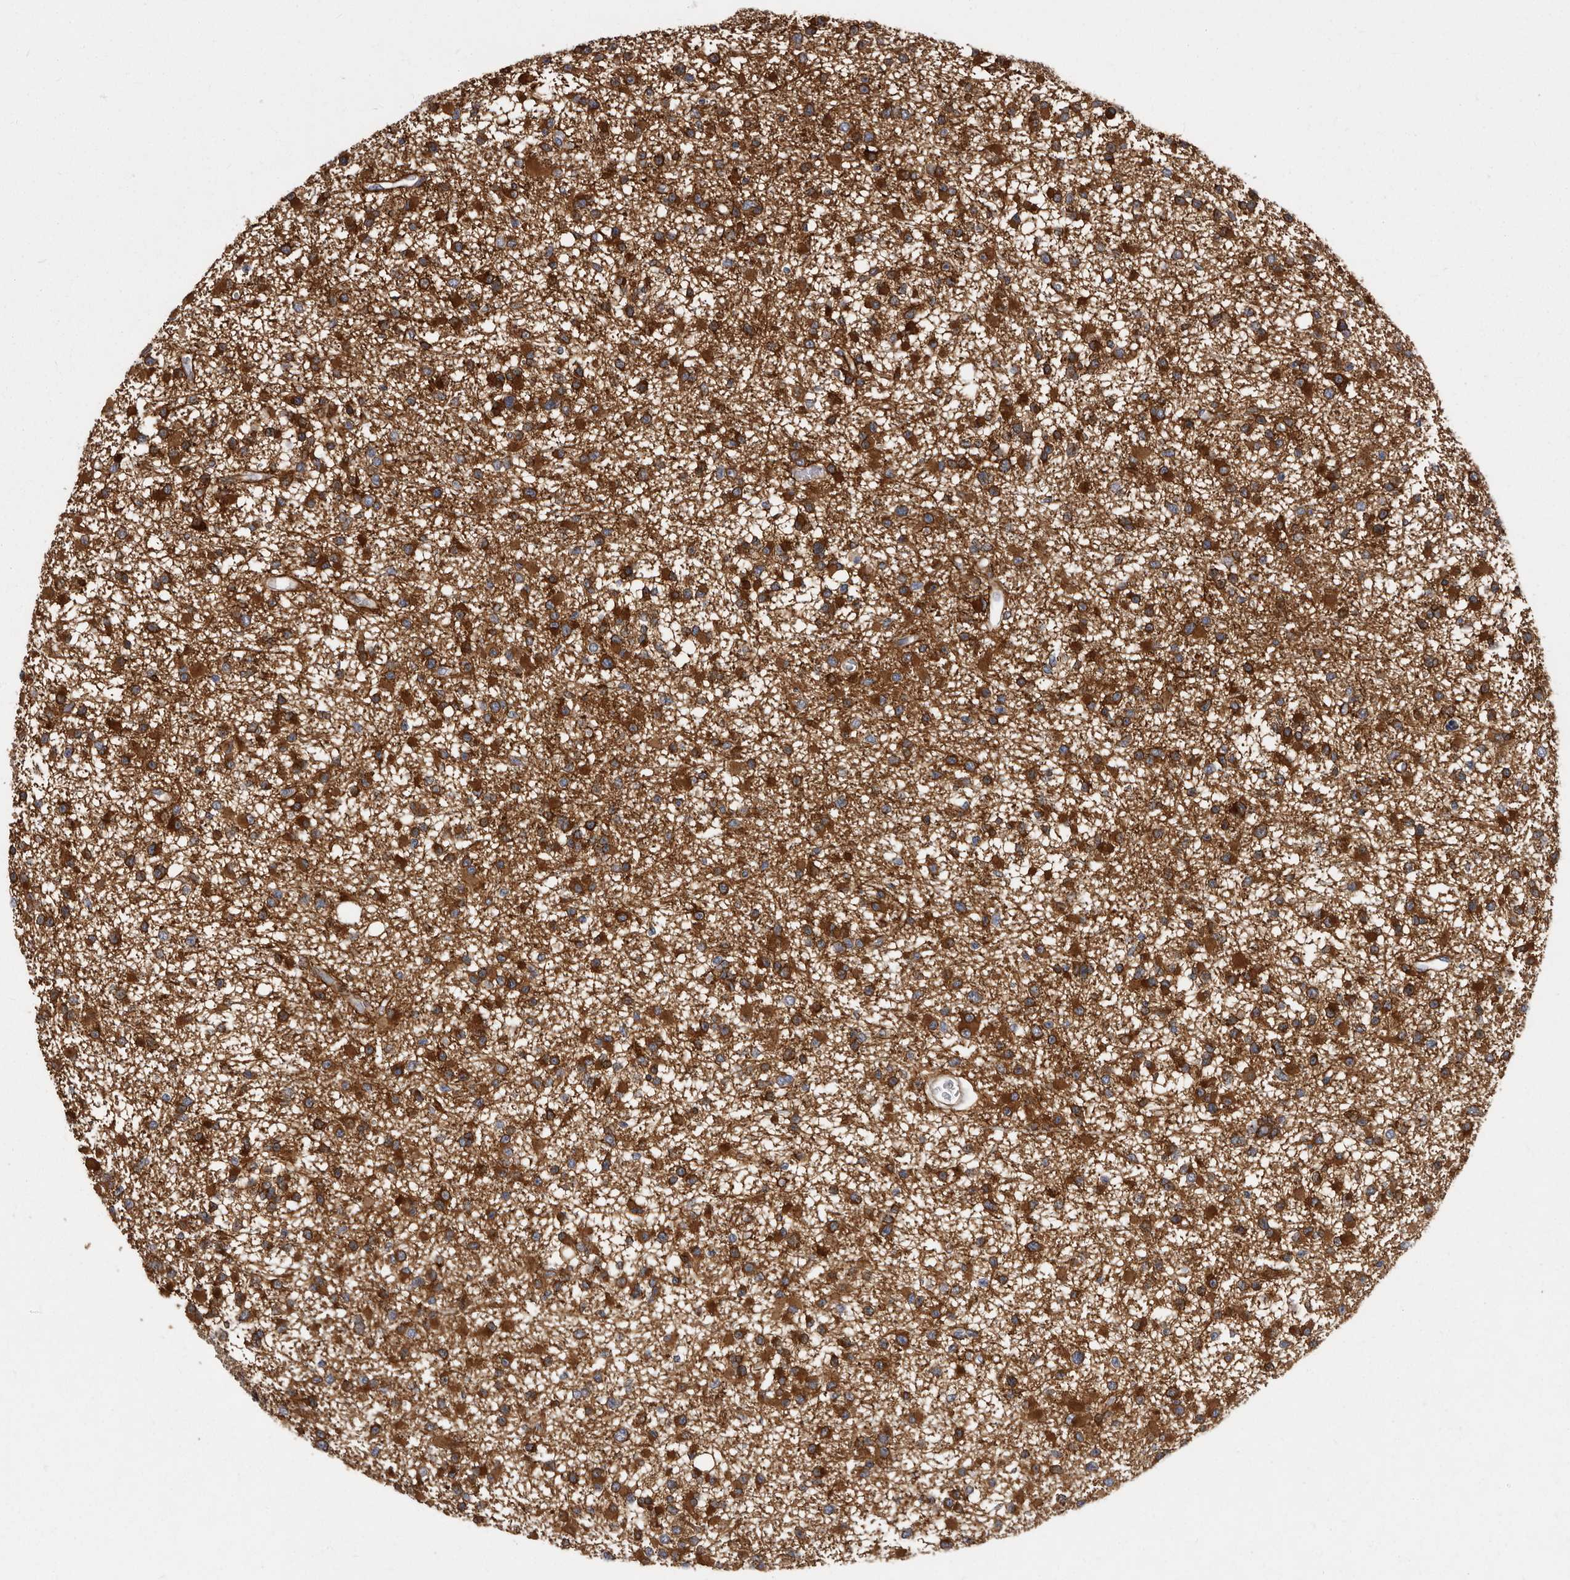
{"staining": {"intensity": "strong", "quantity": ">75%", "location": "cytoplasmic/membranous"}, "tissue": "glioma", "cell_type": "Tumor cells", "image_type": "cancer", "snomed": [{"axis": "morphology", "description": "Glioma, malignant, Low grade"}, {"axis": "topography", "description": "Brain"}], "caption": "Human malignant glioma (low-grade) stained for a protein (brown) shows strong cytoplasmic/membranous positive expression in approximately >75% of tumor cells.", "gene": "ENAH", "patient": {"sex": "female", "age": 22}}